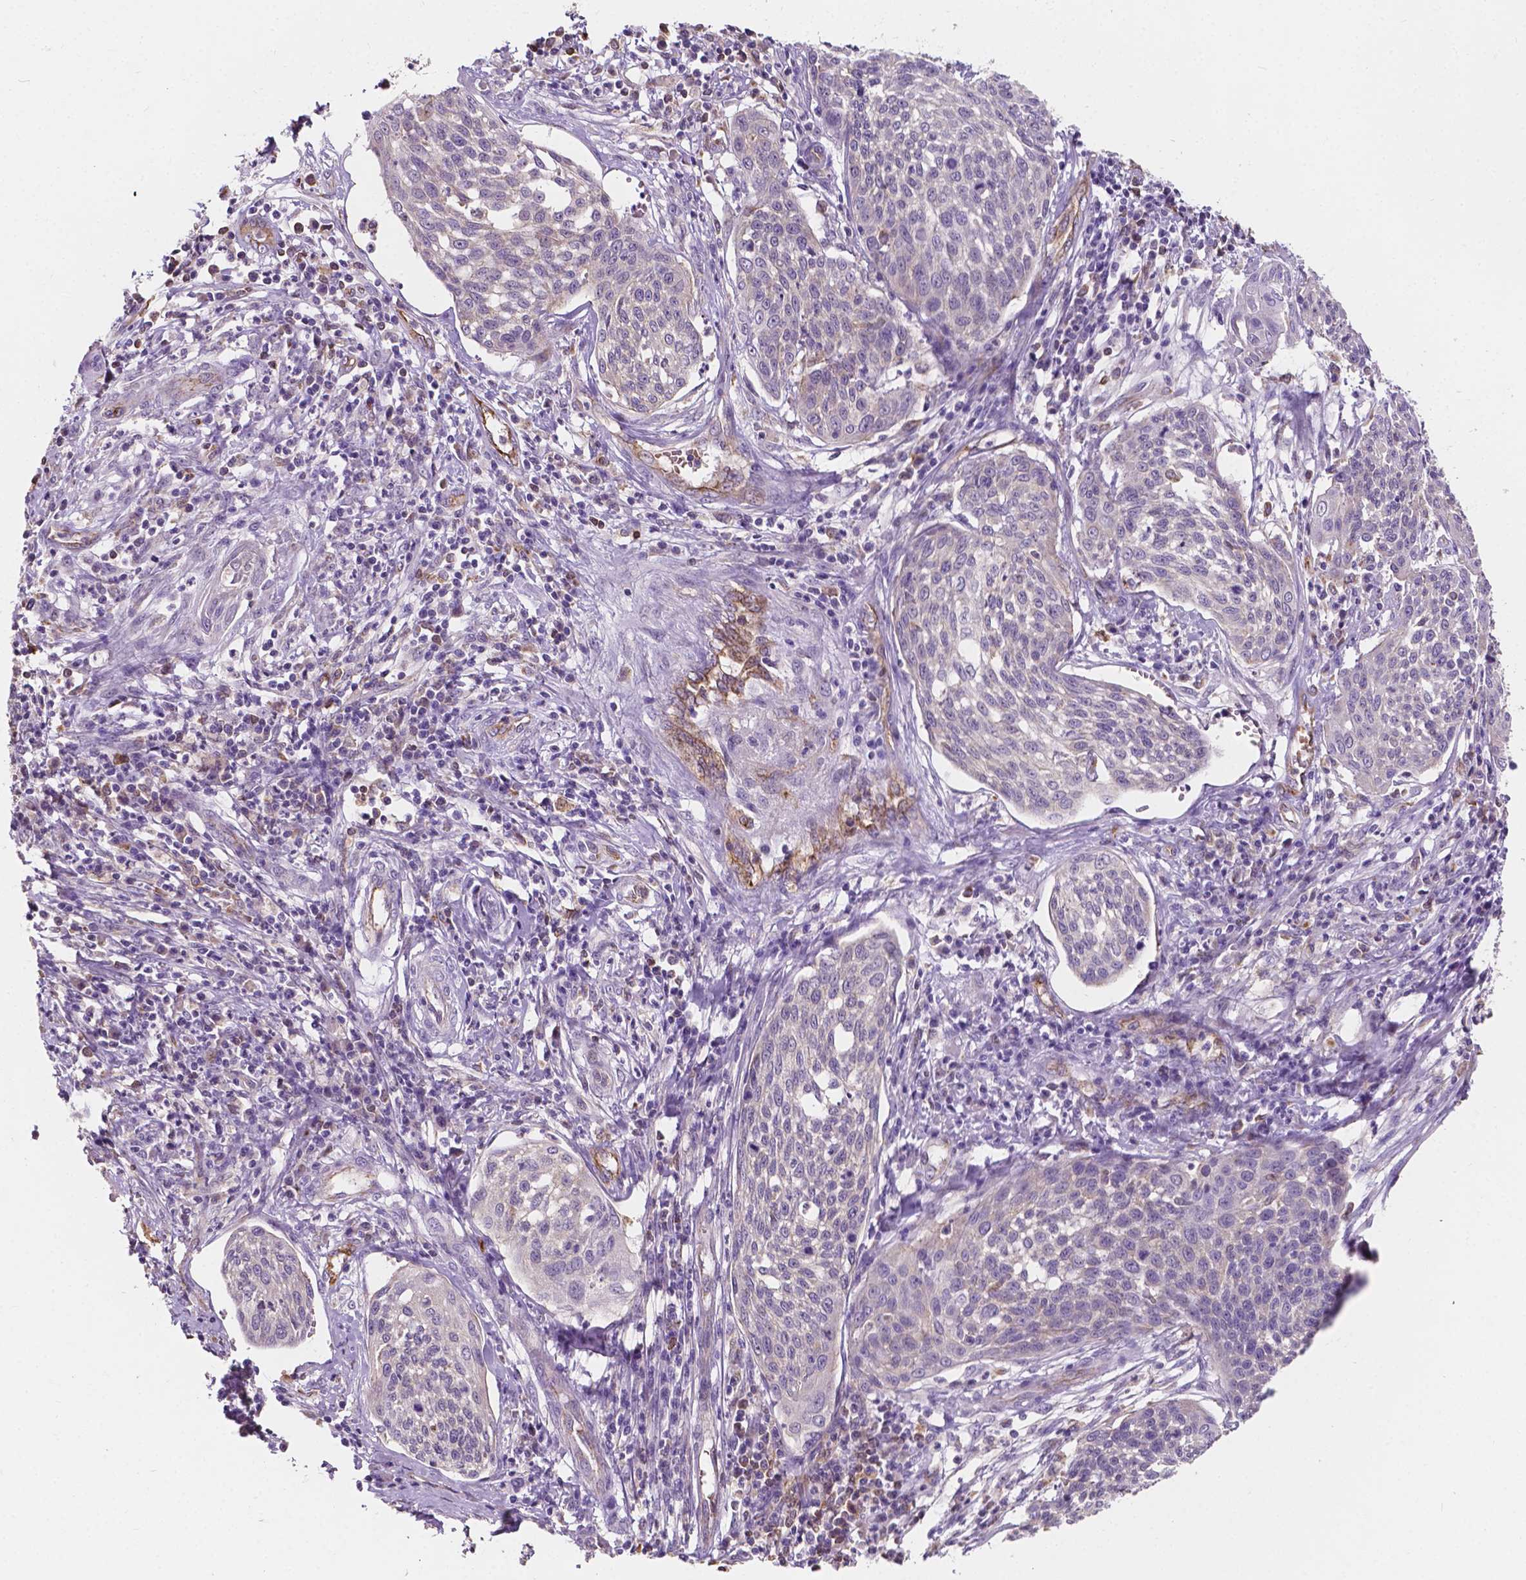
{"staining": {"intensity": "negative", "quantity": "none", "location": "none"}, "tissue": "cervical cancer", "cell_type": "Tumor cells", "image_type": "cancer", "snomed": [{"axis": "morphology", "description": "Squamous cell carcinoma, NOS"}, {"axis": "topography", "description": "Cervix"}], "caption": "This is an immunohistochemistry micrograph of squamous cell carcinoma (cervical). There is no expression in tumor cells.", "gene": "SLC22A4", "patient": {"sex": "female", "age": 34}}